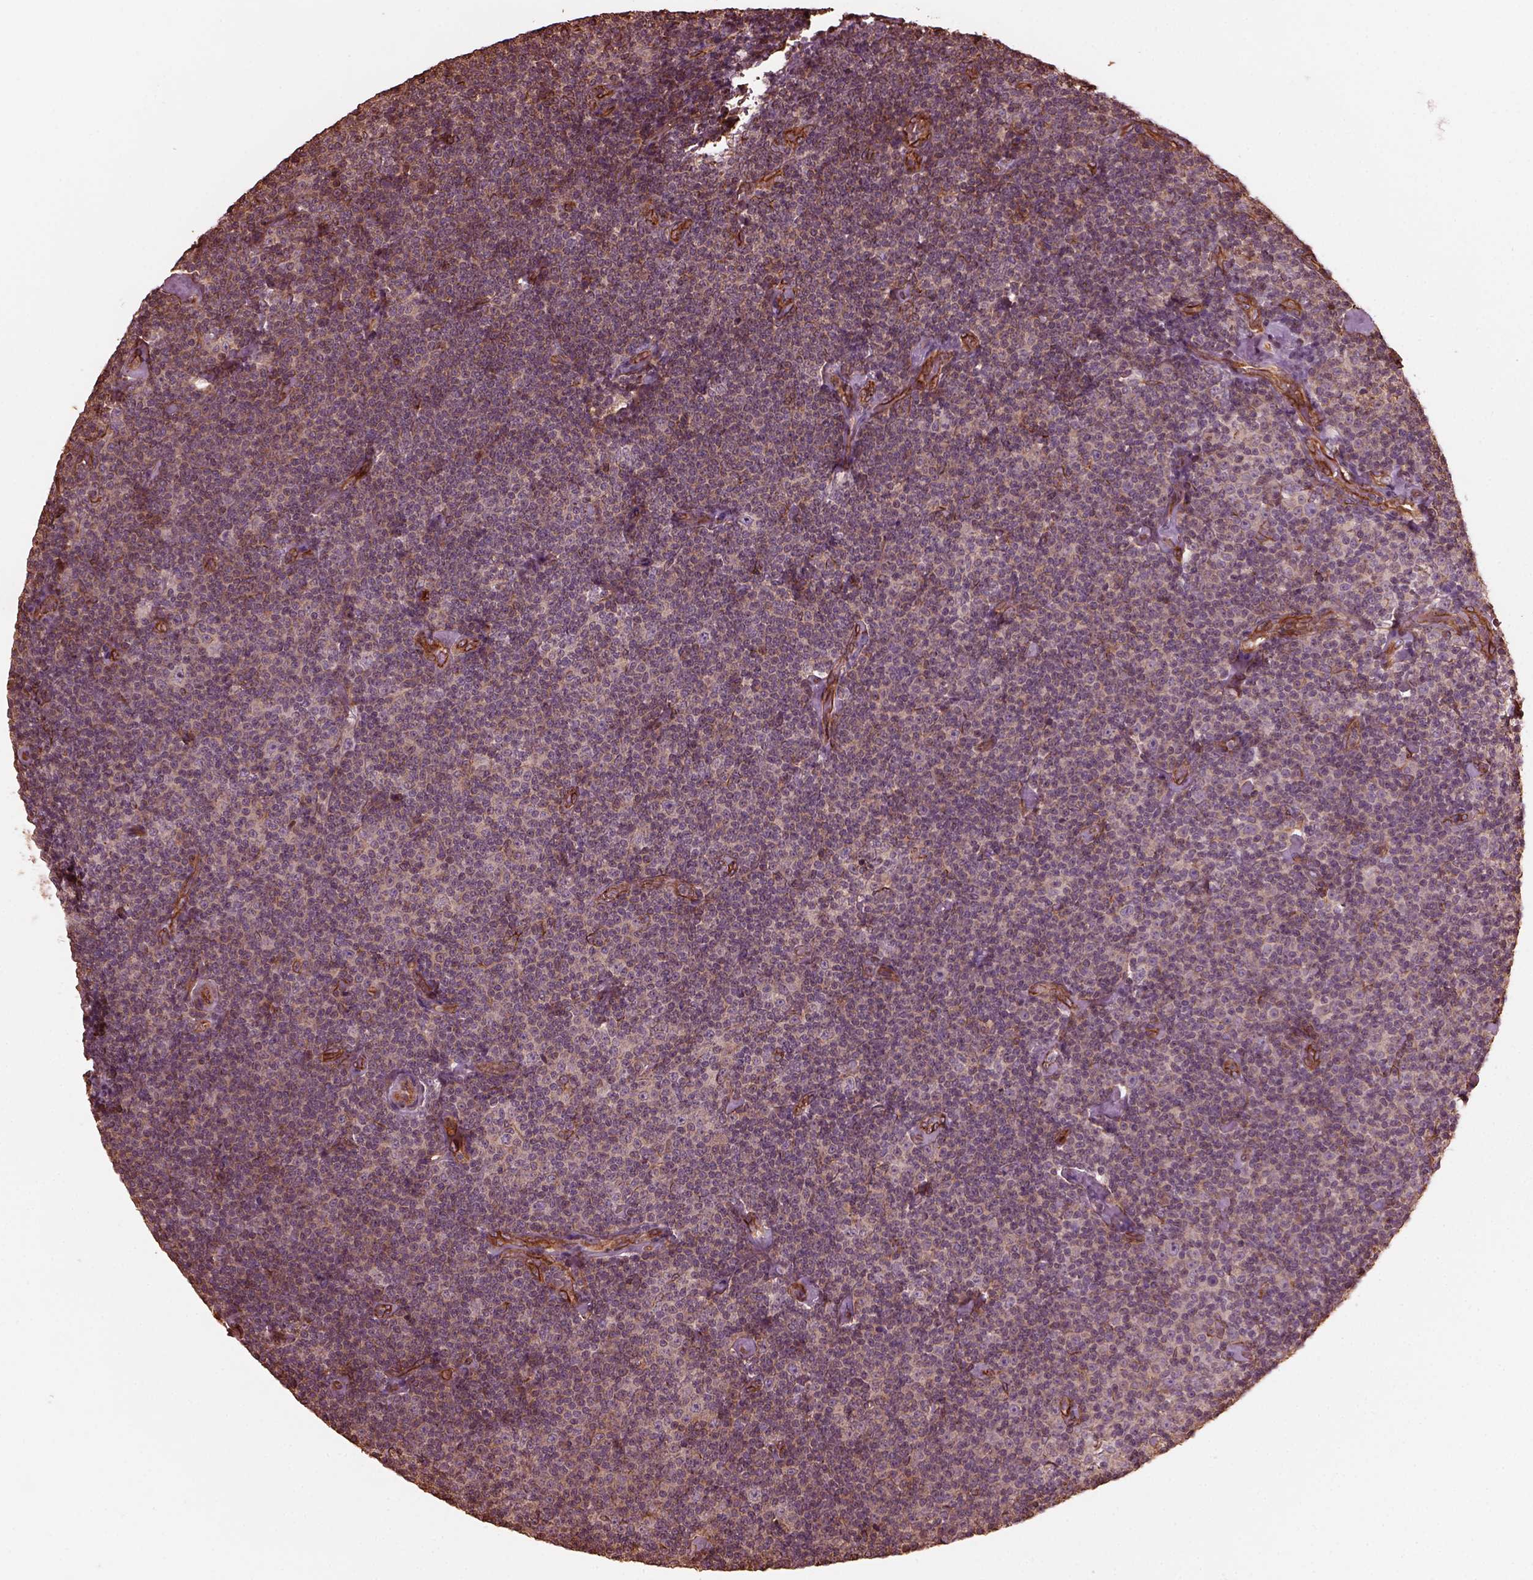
{"staining": {"intensity": "weak", "quantity": "<25%", "location": "cytoplasmic/membranous"}, "tissue": "lymphoma", "cell_type": "Tumor cells", "image_type": "cancer", "snomed": [{"axis": "morphology", "description": "Malignant lymphoma, non-Hodgkin's type, Low grade"}, {"axis": "topography", "description": "Lymph node"}], "caption": "An image of human low-grade malignant lymphoma, non-Hodgkin's type is negative for staining in tumor cells.", "gene": "GTPBP1", "patient": {"sex": "male", "age": 81}}